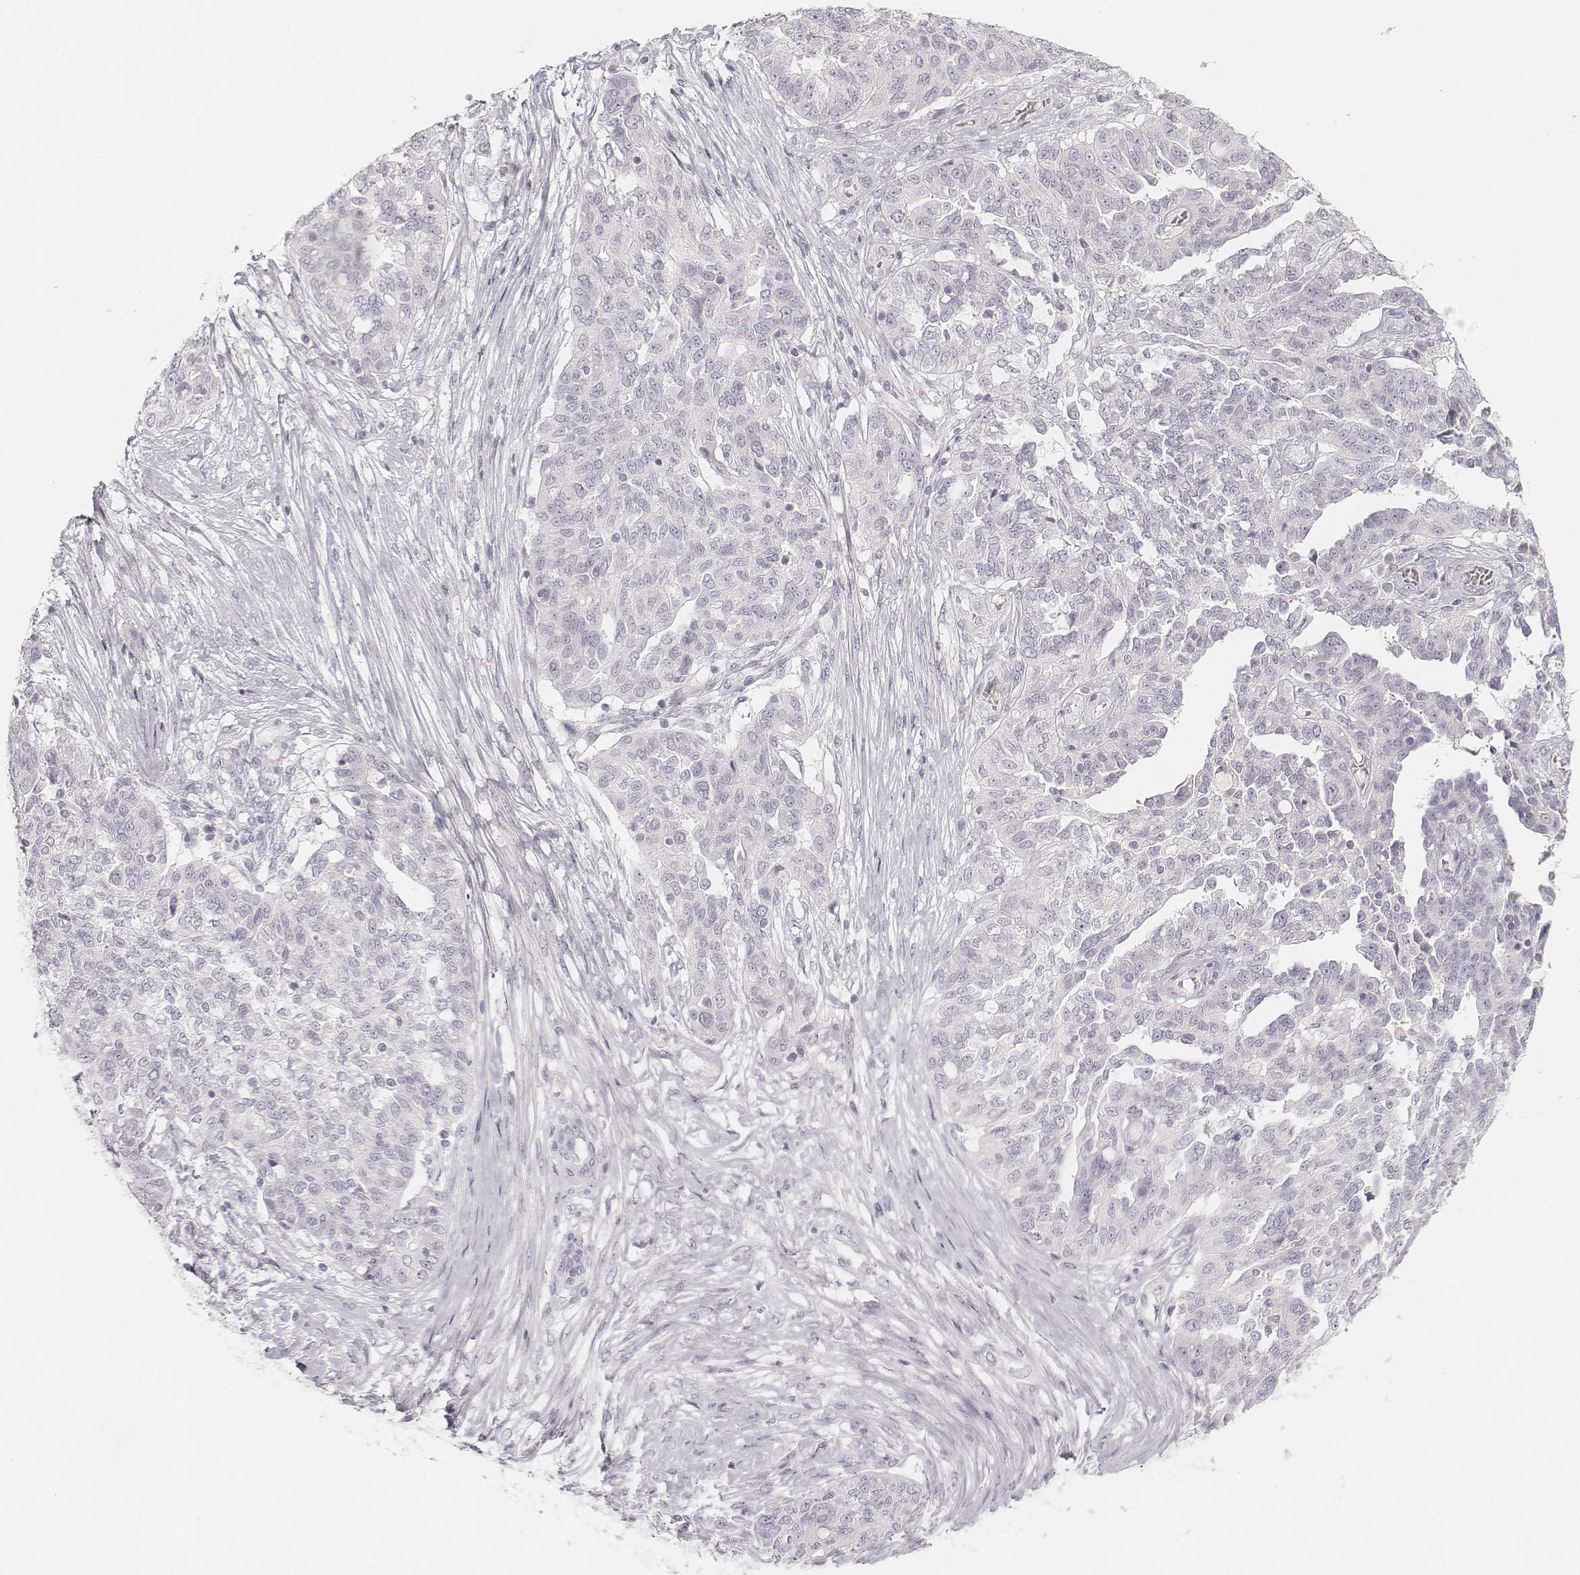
{"staining": {"intensity": "negative", "quantity": "none", "location": "none"}, "tissue": "ovarian cancer", "cell_type": "Tumor cells", "image_type": "cancer", "snomed": [{"axis": "morphology", "description": "Cystadenocarcinoma, serous, NOS"}, {"axis": "topography", "description": "Ovary"}], "caption": "Ovarian cancer was stained to show a protein in brown. There is no significant positivity in tumor cells.", "gene": "DSG4", "patient": {"sex": "female", "age": 67}}